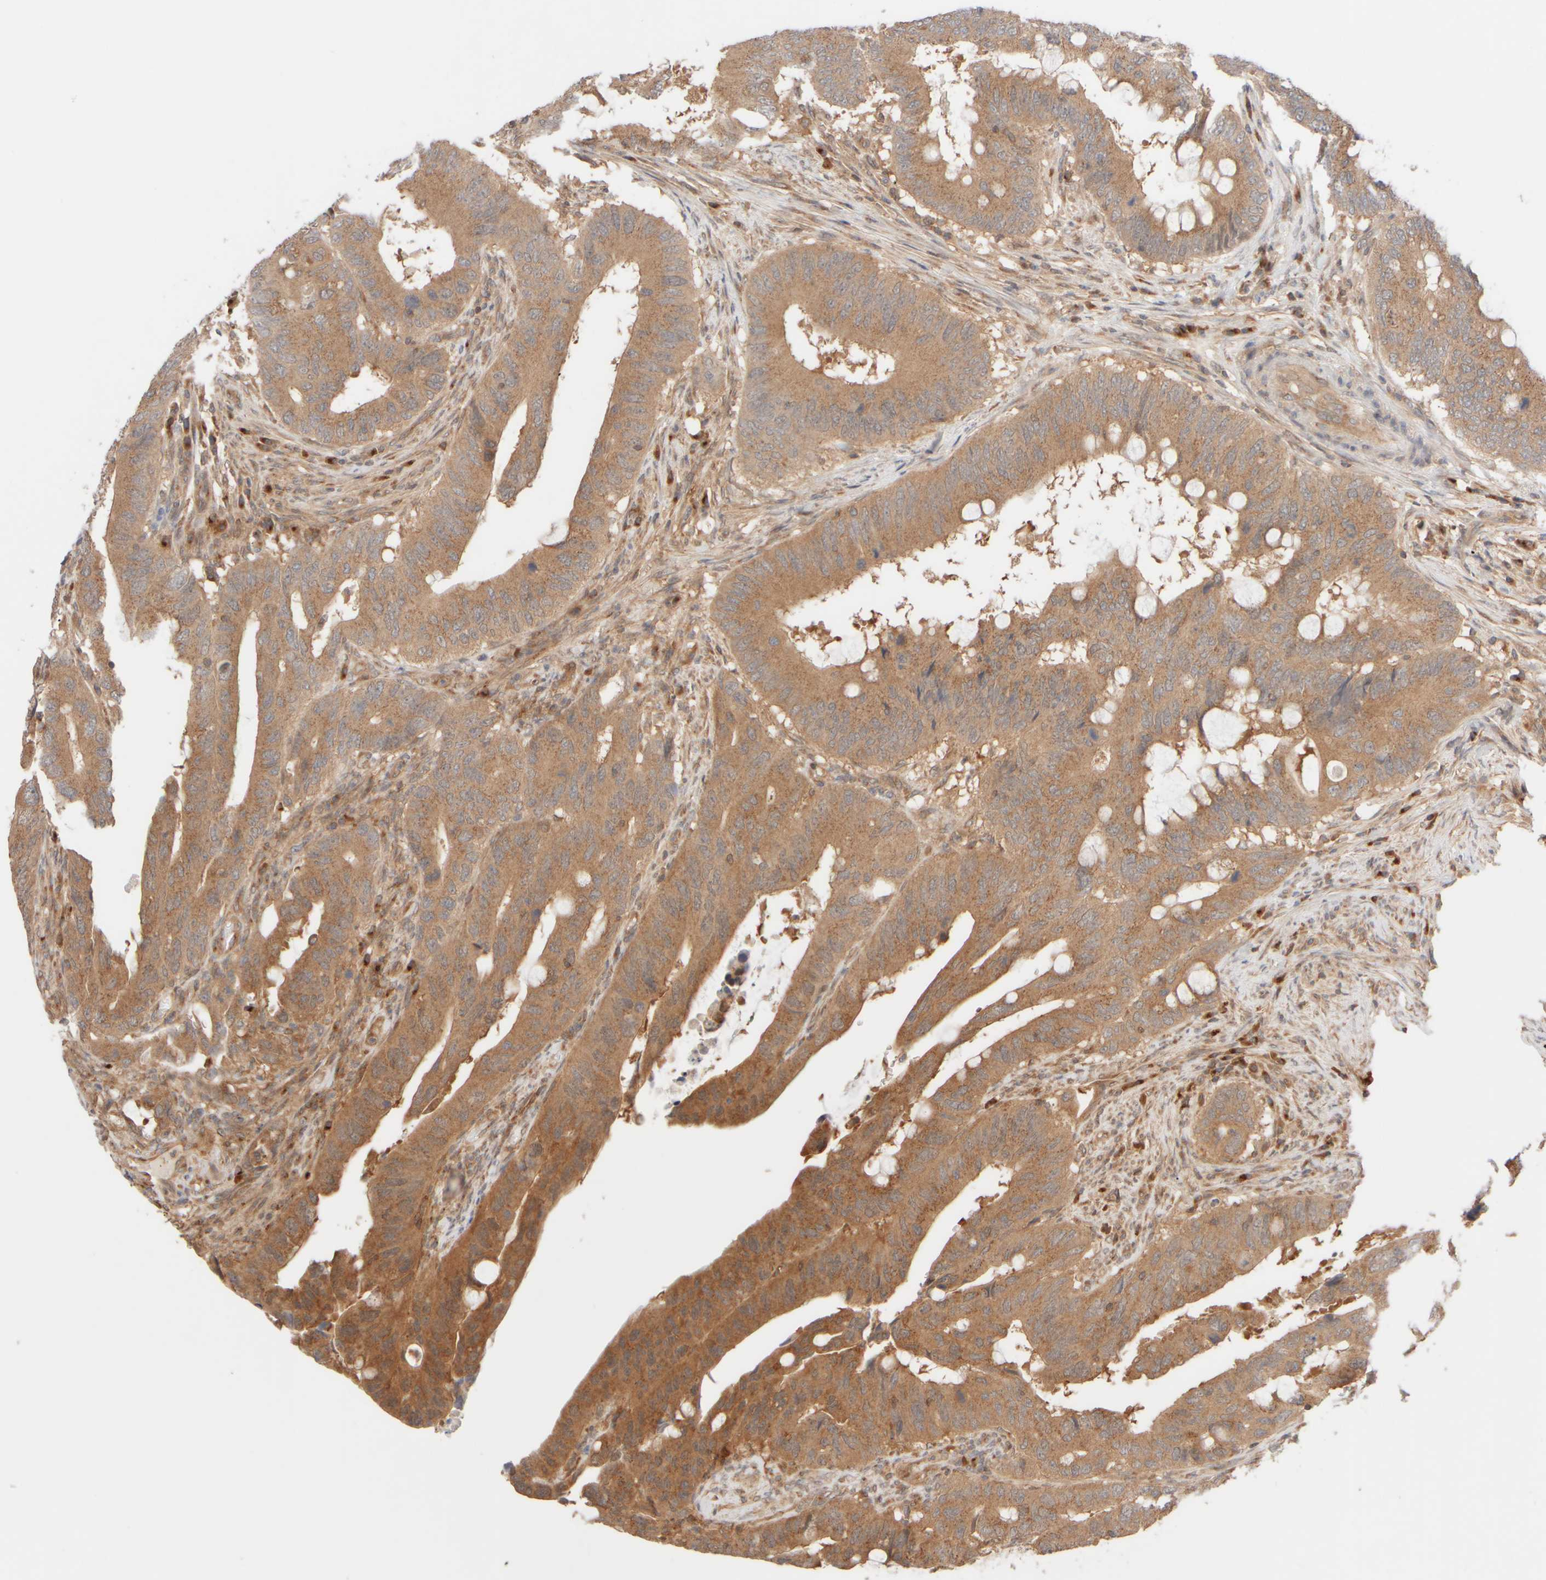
{"staining": {"intensity": "moderate", "quantity": ">75%", "location": "cytoplasmic/membranous"}, "tissue": "colorectal cancer", "cell_type": "Tumor cells", "image_type": "cancer", "snomed": [{"axis": "morphology", "description": "Adenocarcinoma, NOS"}, {"axis": "topography", "description": "Colon"}], "caption": "Human colorectal cancer (adenocarcinoma) stained for a protein (brown) reveals moderate cytoplasmic/membranous positive positivity in about >75% of tumor cells.", "gene": "RABEP1", "patient": {"sex": "male", "age": 71}}